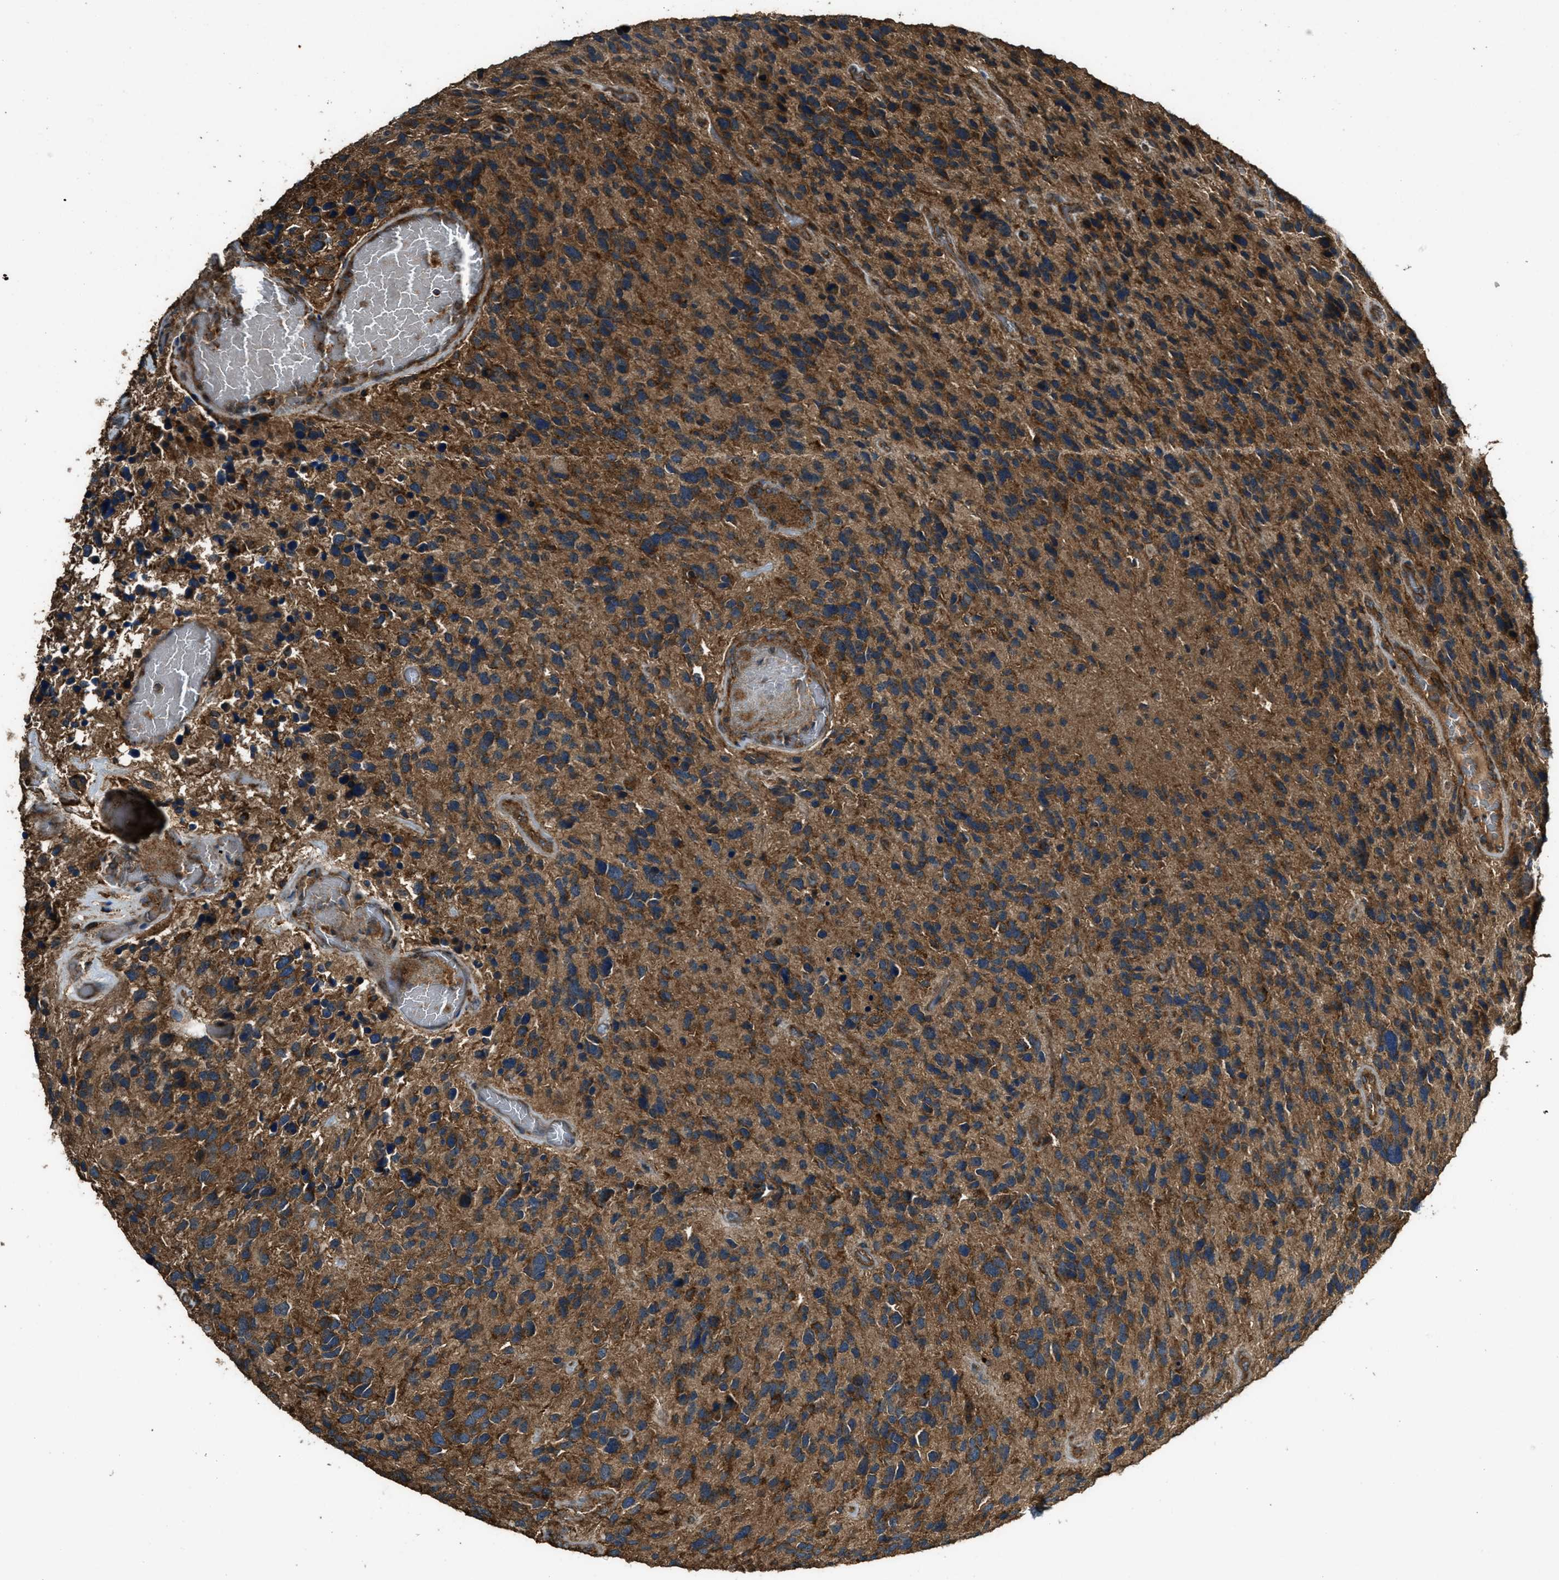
{"staining": {"intensity": "strong", "quantity": ">75%", "location": "cytoplasmic/membranous"}, "tissue": "glioma", "cell_type": "Tumor cells", "image_type": "cancer", "snomed": [{"axis": "morphology", "description": "Glioma, malignant, High grade"}, {"axis": "topography", "description": "Brain"}], "caption": "Strong cytoplasmic/membranous staining for a protein is present in about >75% of tumor cells of high-grade glioma (malignant) using IHC.", "gene": "MAP3K8", "patient": {"sex": "female", "age": 58}}